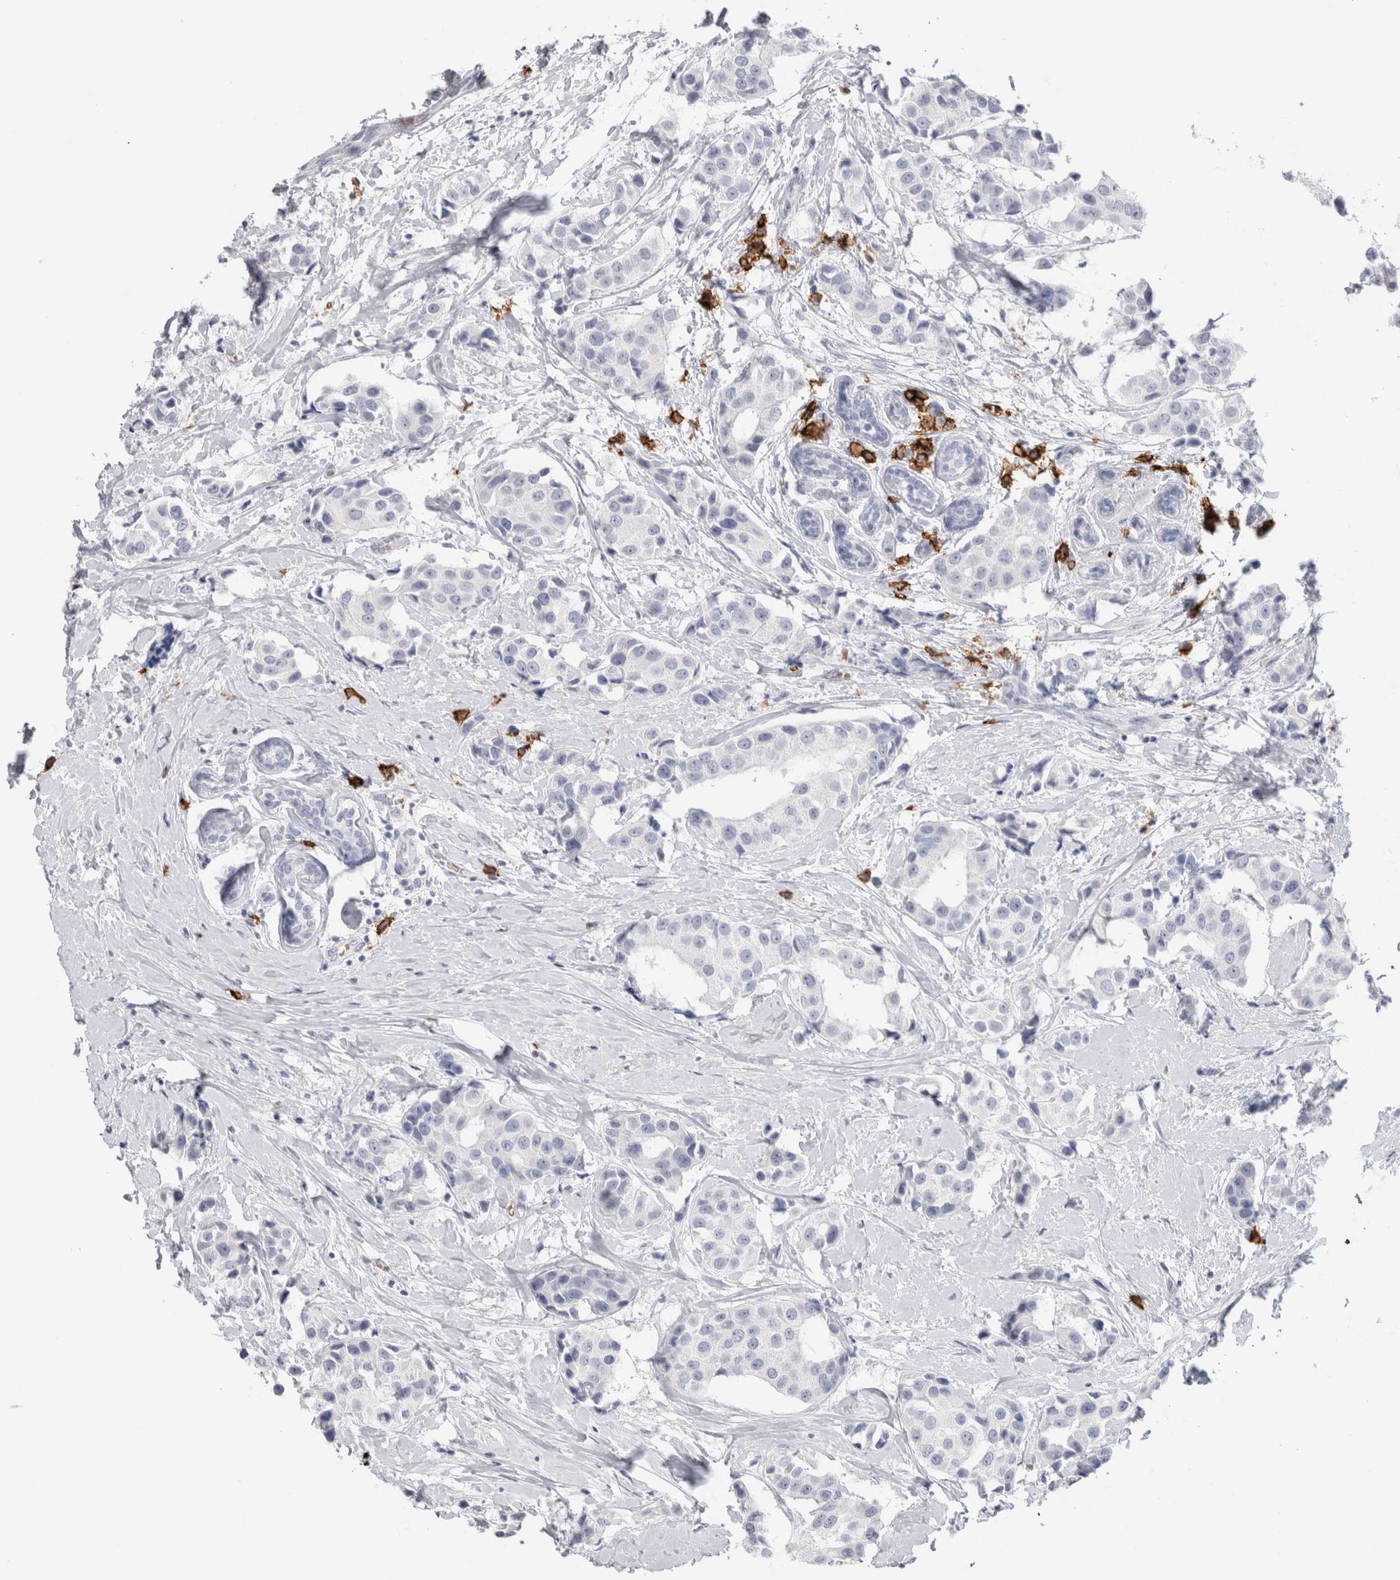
{"staining": {"intensity": "negative", "quantity": "none", "location": "none"}, "tissue": "breast cancer", "cell_type": "Tumor cells", "image_type": "cancer", "snomed": [{"axis": "morphology", "description": "Normal tissue, NOS"}, {"axis": "morphology", "description": "Duct carcinoma"}, {"axis": "topography", "description": "Breast"}], "caption": "Tumor cells show no significant protein positivity in breast cancer.", "gene": "CD38", "patient": {"sex": "female", "age": 39}}